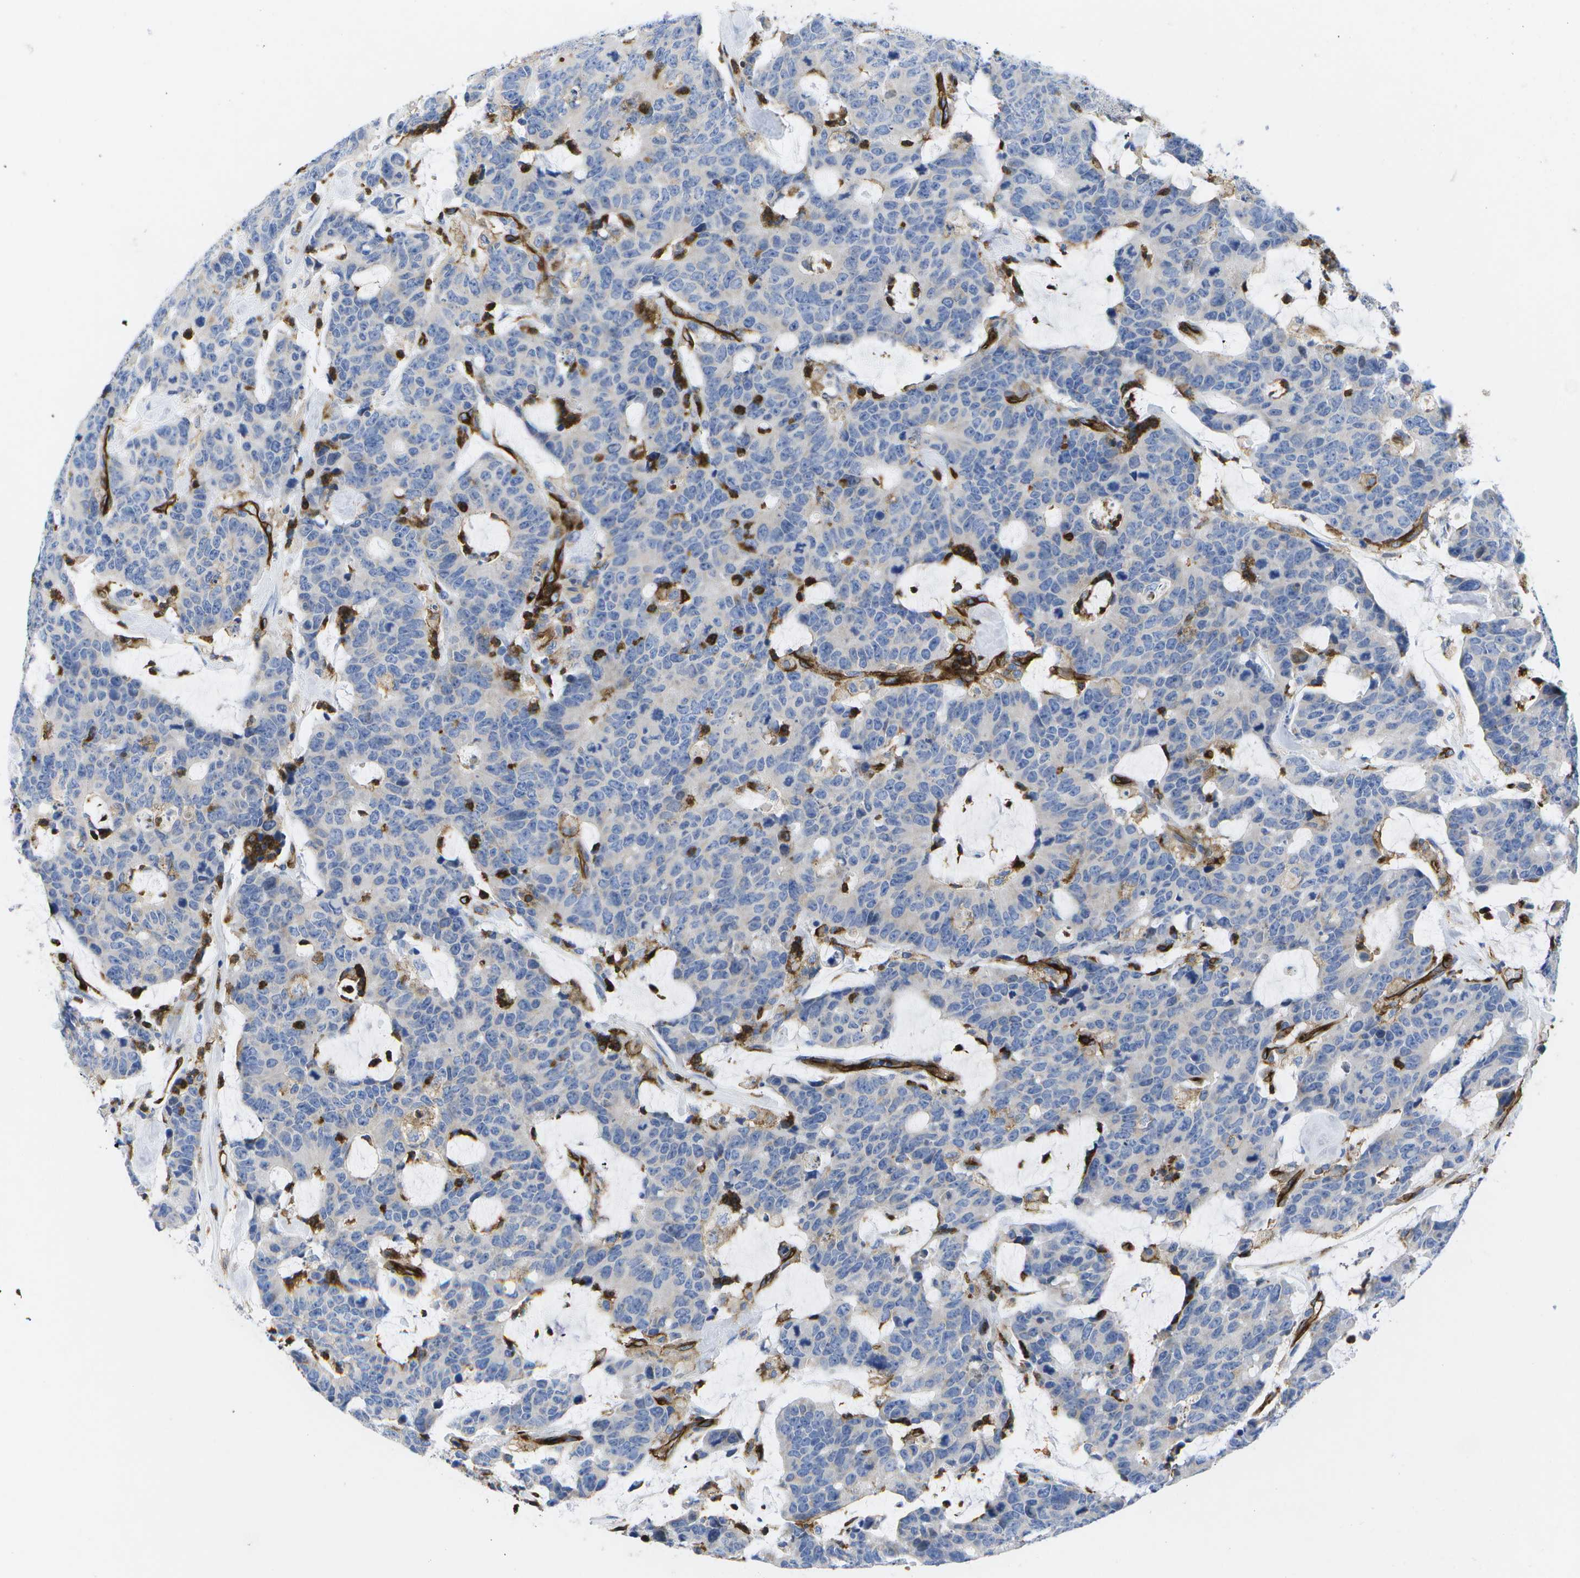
{"staining": {"intensity": "negative", "quantity": "none", "location": "none"}, "tissue": "colorectal cancer", "cell_type": "Tumor cells", "image_type": "cancer", "snomed": [{"axis": "morphology", "description": "Adenocarcinoma, NOS"}, {"axis": "topography", "description": "Colon"}], "caption": "IHC of colorectal cancer (adenocarcinoma) shows no expression in tumor cells. The staining is performed using DAB brown chromogen with nuclei counter-stained in using hematoxylin.", "gene": "DYSF", "patient": {"sex": "female", "age": 86}}